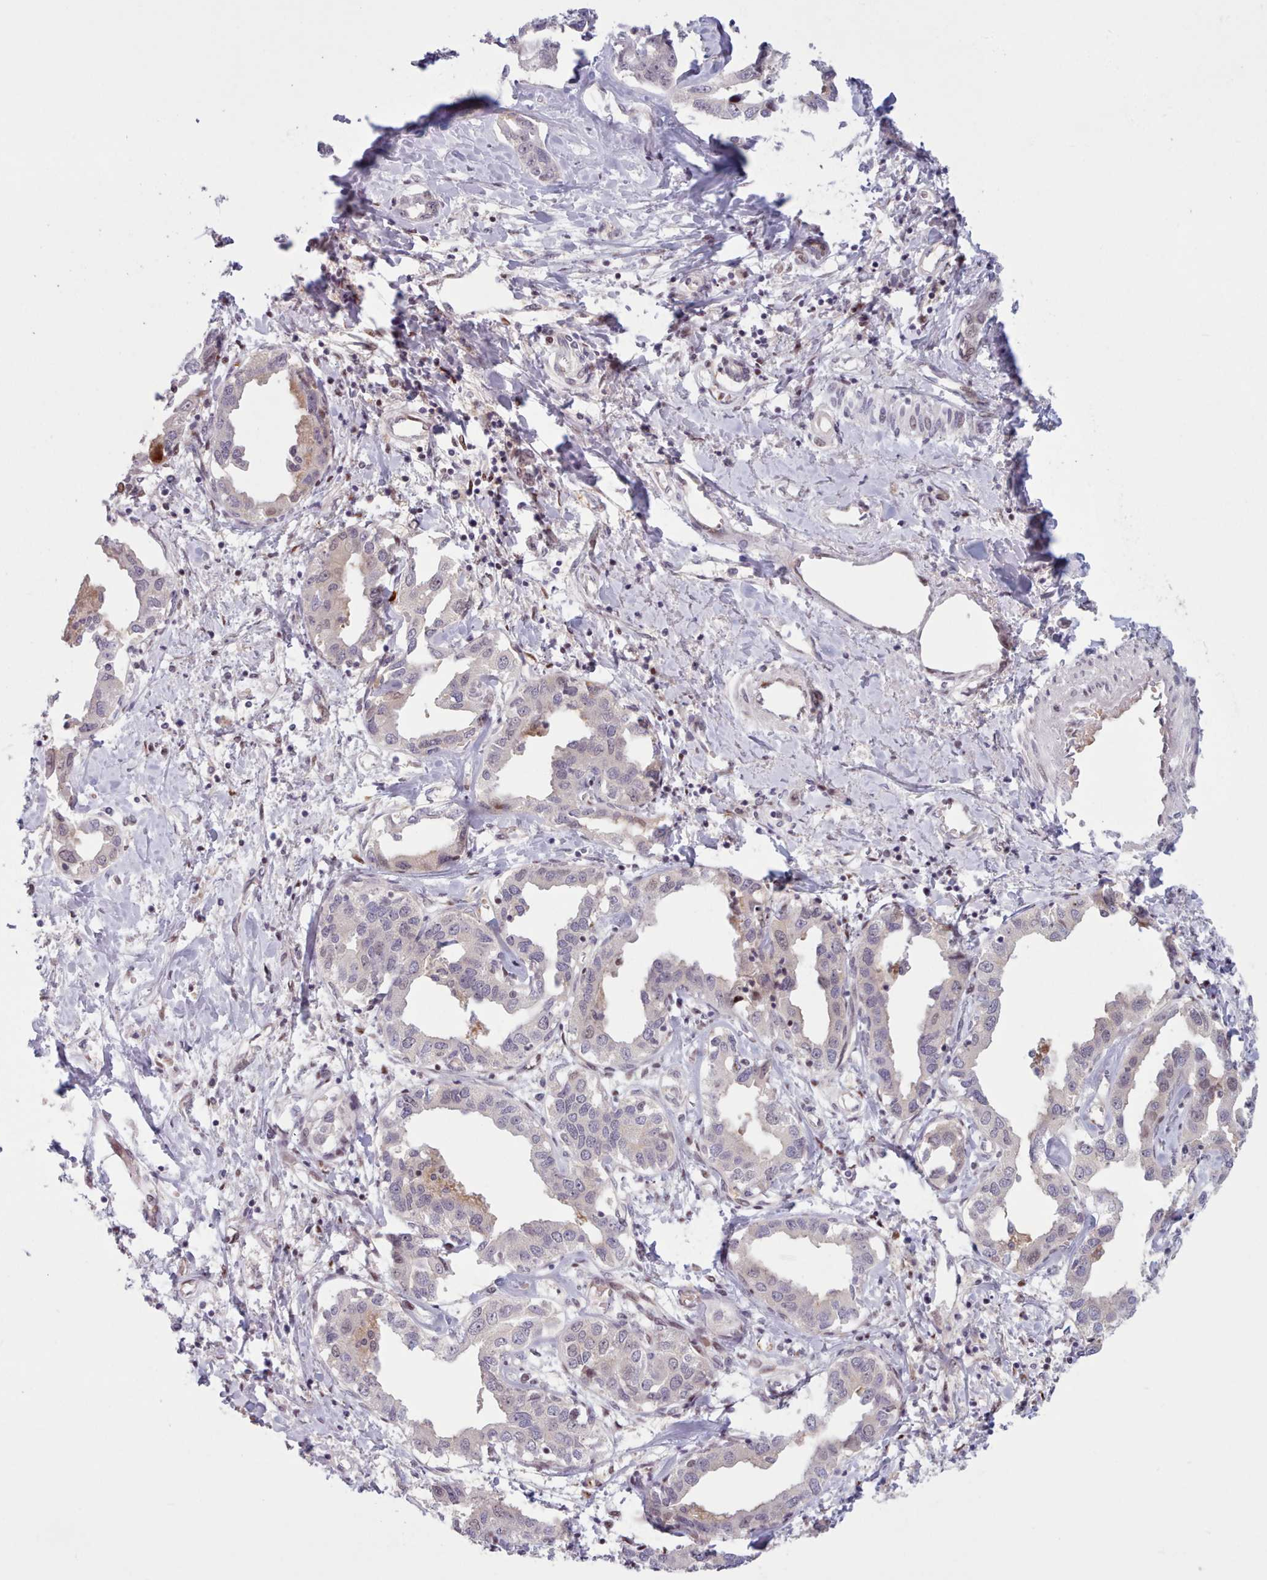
{"staining": {"intensity": "weak", "quantity": "<25%", "location": "cytoplasmic/membranous"}, "tissue": "liver cancer", "cell_type": "Tumor cells", "image_type": "cancer", "snomed": [{"axis": "morphology", "description": "Cholangiocarcinoma"}, {"axis": "topography", "description": "Liver"}], "caption": "This is an IHC image of human liver cancer. There is no staining in tumor cells.", "gene": "KBTBD7", "patient": {"sex": "male", "age": 59}}